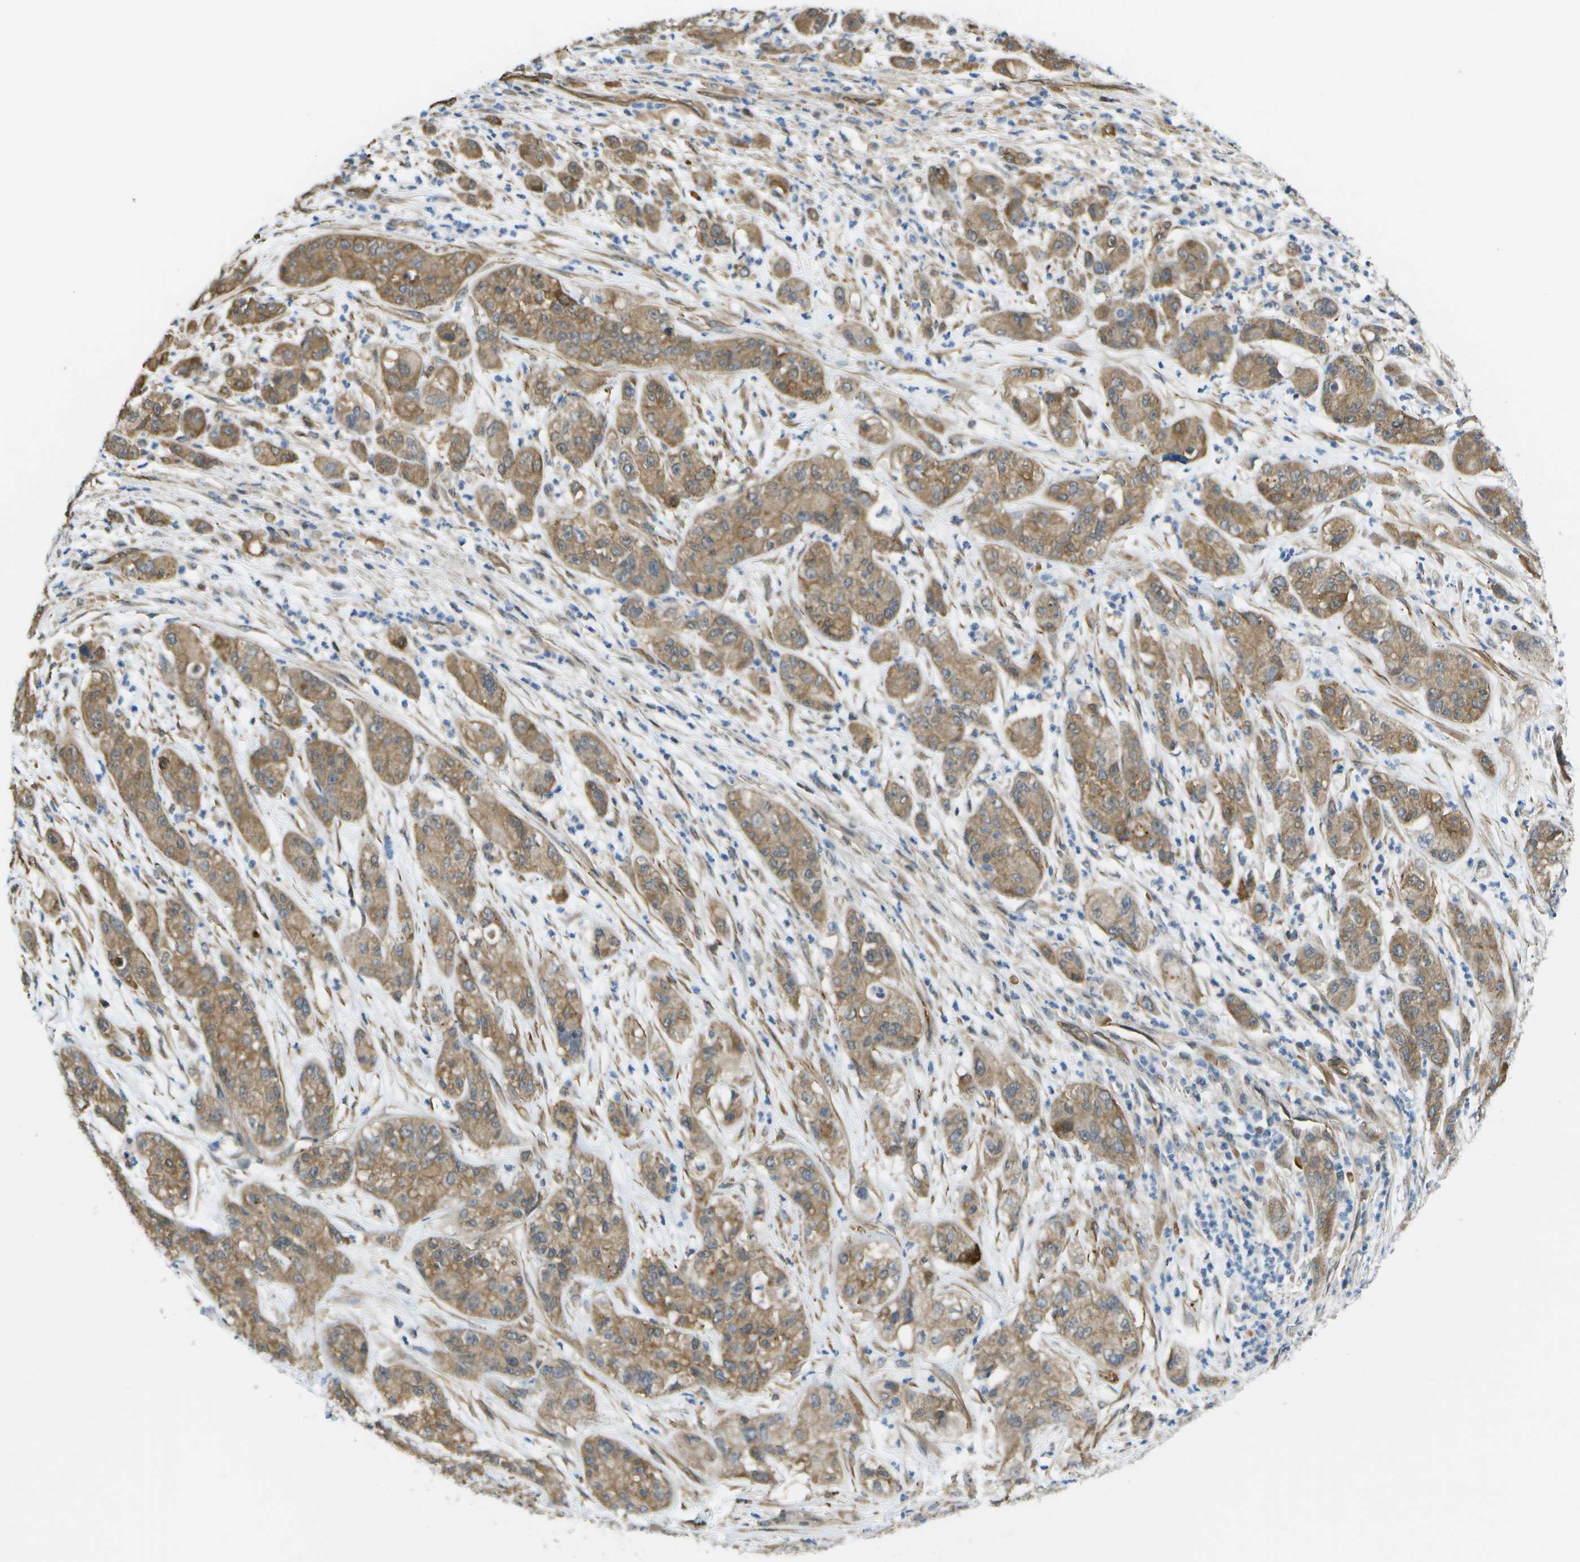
{"staining": {"intensity": "moderate", "quantity": ">75%", "location": "cytoplasmic/membranous"}, "tissue": "pancreatic cancer", "cell_type": "Tumor cells", "image_type": "cancer", "snomed": [{"axis": "morphology", "description": "Adenocarcinoma, NOS"}, {"axis": "topography", "description": "Pancreas"}], "caption": "Adenocarcinoma (pancreatic) stained with DAB (3,3'-diaminobenzidine) immunohistochemistry (IHC) displays medium levels of moderate cytoplasmic/membranous staining in approximately >75% of tumor cells.", "gene": "KIAA0040", "patient": {"sex": "female", "age": 78}}